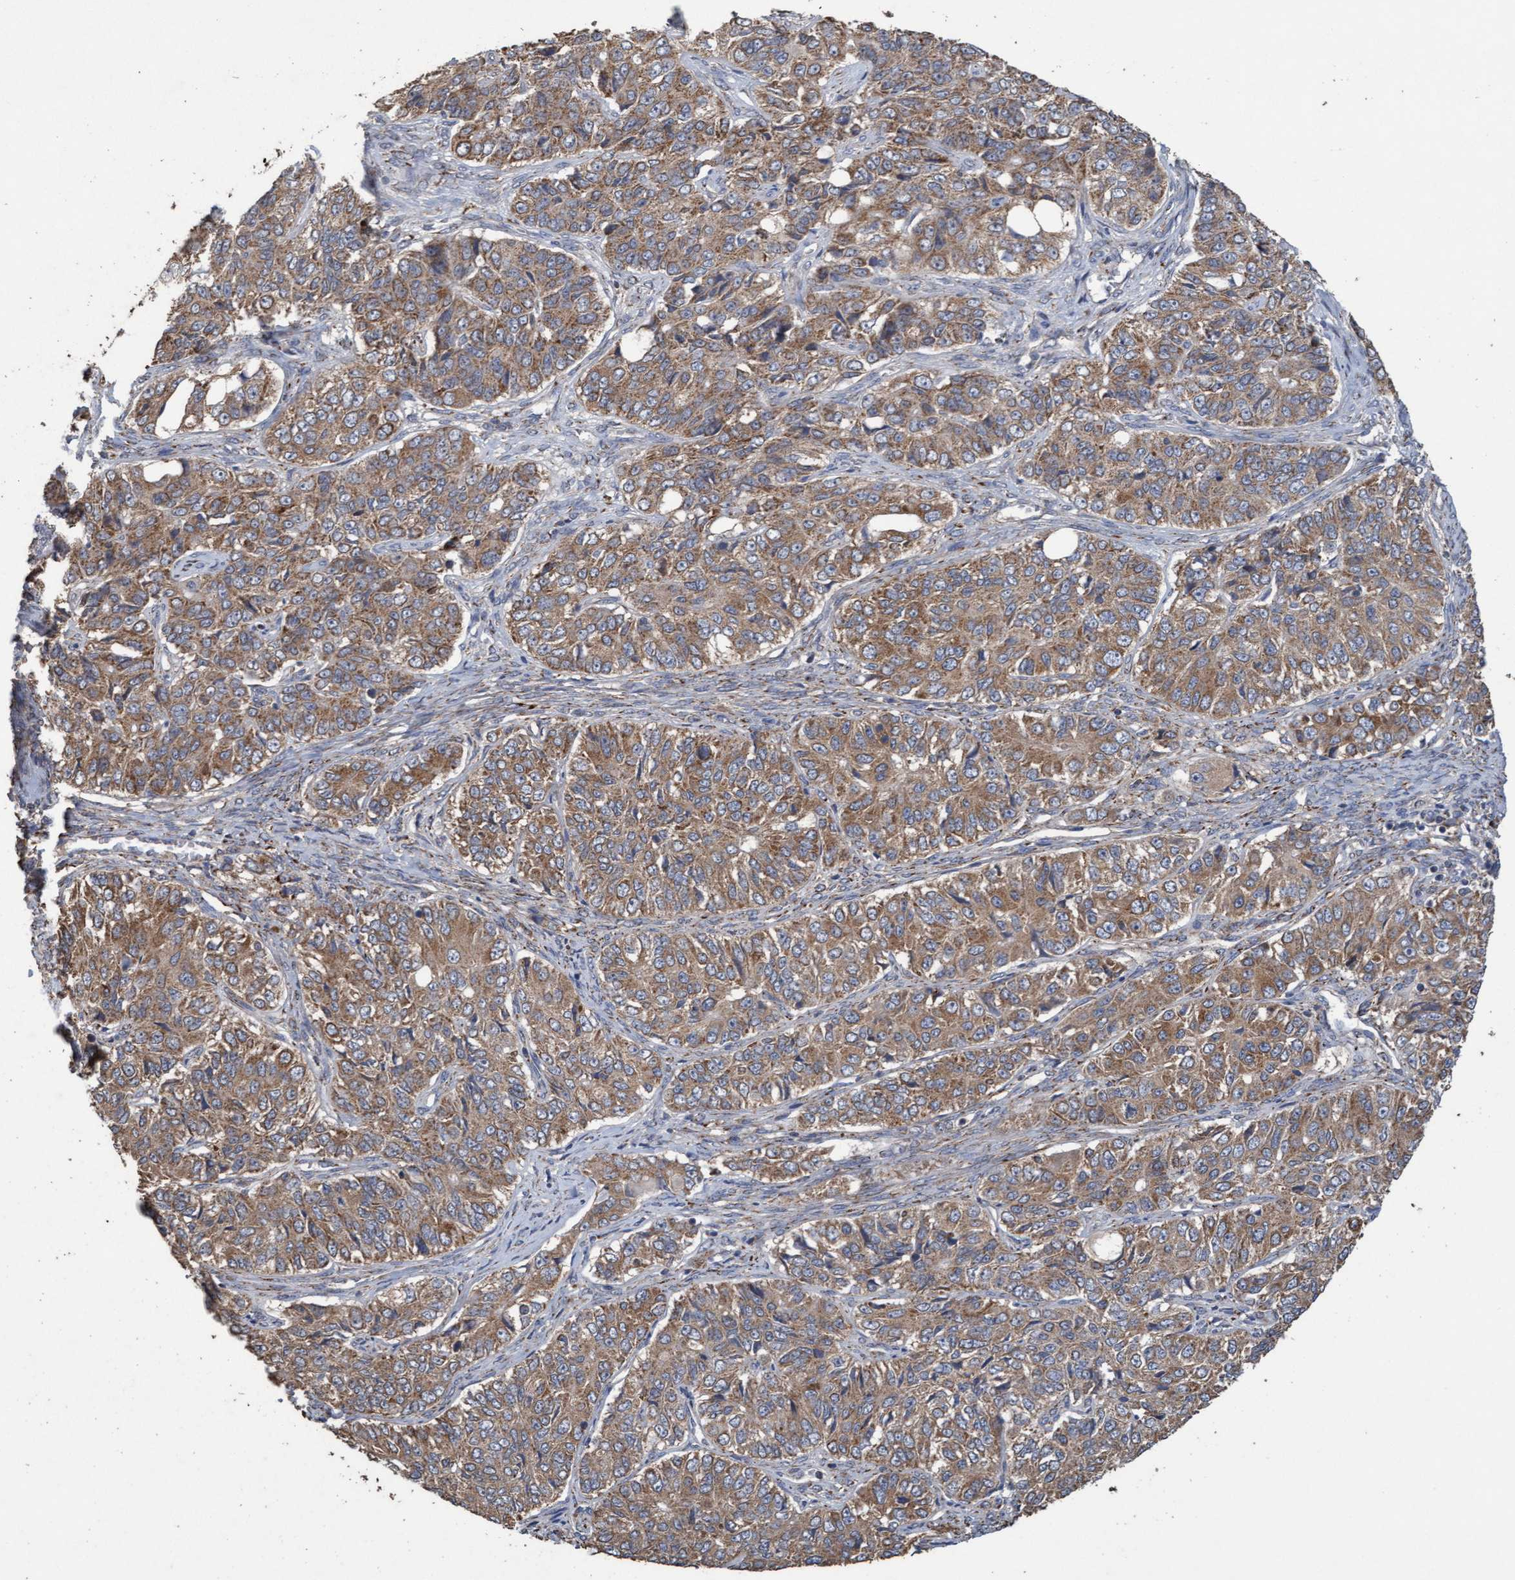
{"staining": {"intensity": "moderate", "quantity": ">75%", "location": "cytoplasmic/membranous"}, "tissue": "ovarian cancer", "cell_type": "Tumor cells", "image_type": "cancer", "snomed": [{"axis": "morphology", "description": "Carcinoma, endometroid"}, {"axis": "topography", "description": "Ovary"}], "caption": "Protein staining demonstrates moderate cytoplasmic/membranous positivity in about >75% of tumor cells in ovarian cancer (endometroid carcinoma). The staining was performed using DAB (3,3'-diaminobenzidine) to visualize the protein expression in brown, while the nuclei were stained in blue with hematoxylin (Magnification: 20x).", "gene": "ATPAF2", "patient": {"sex": "female", "age": 51}}